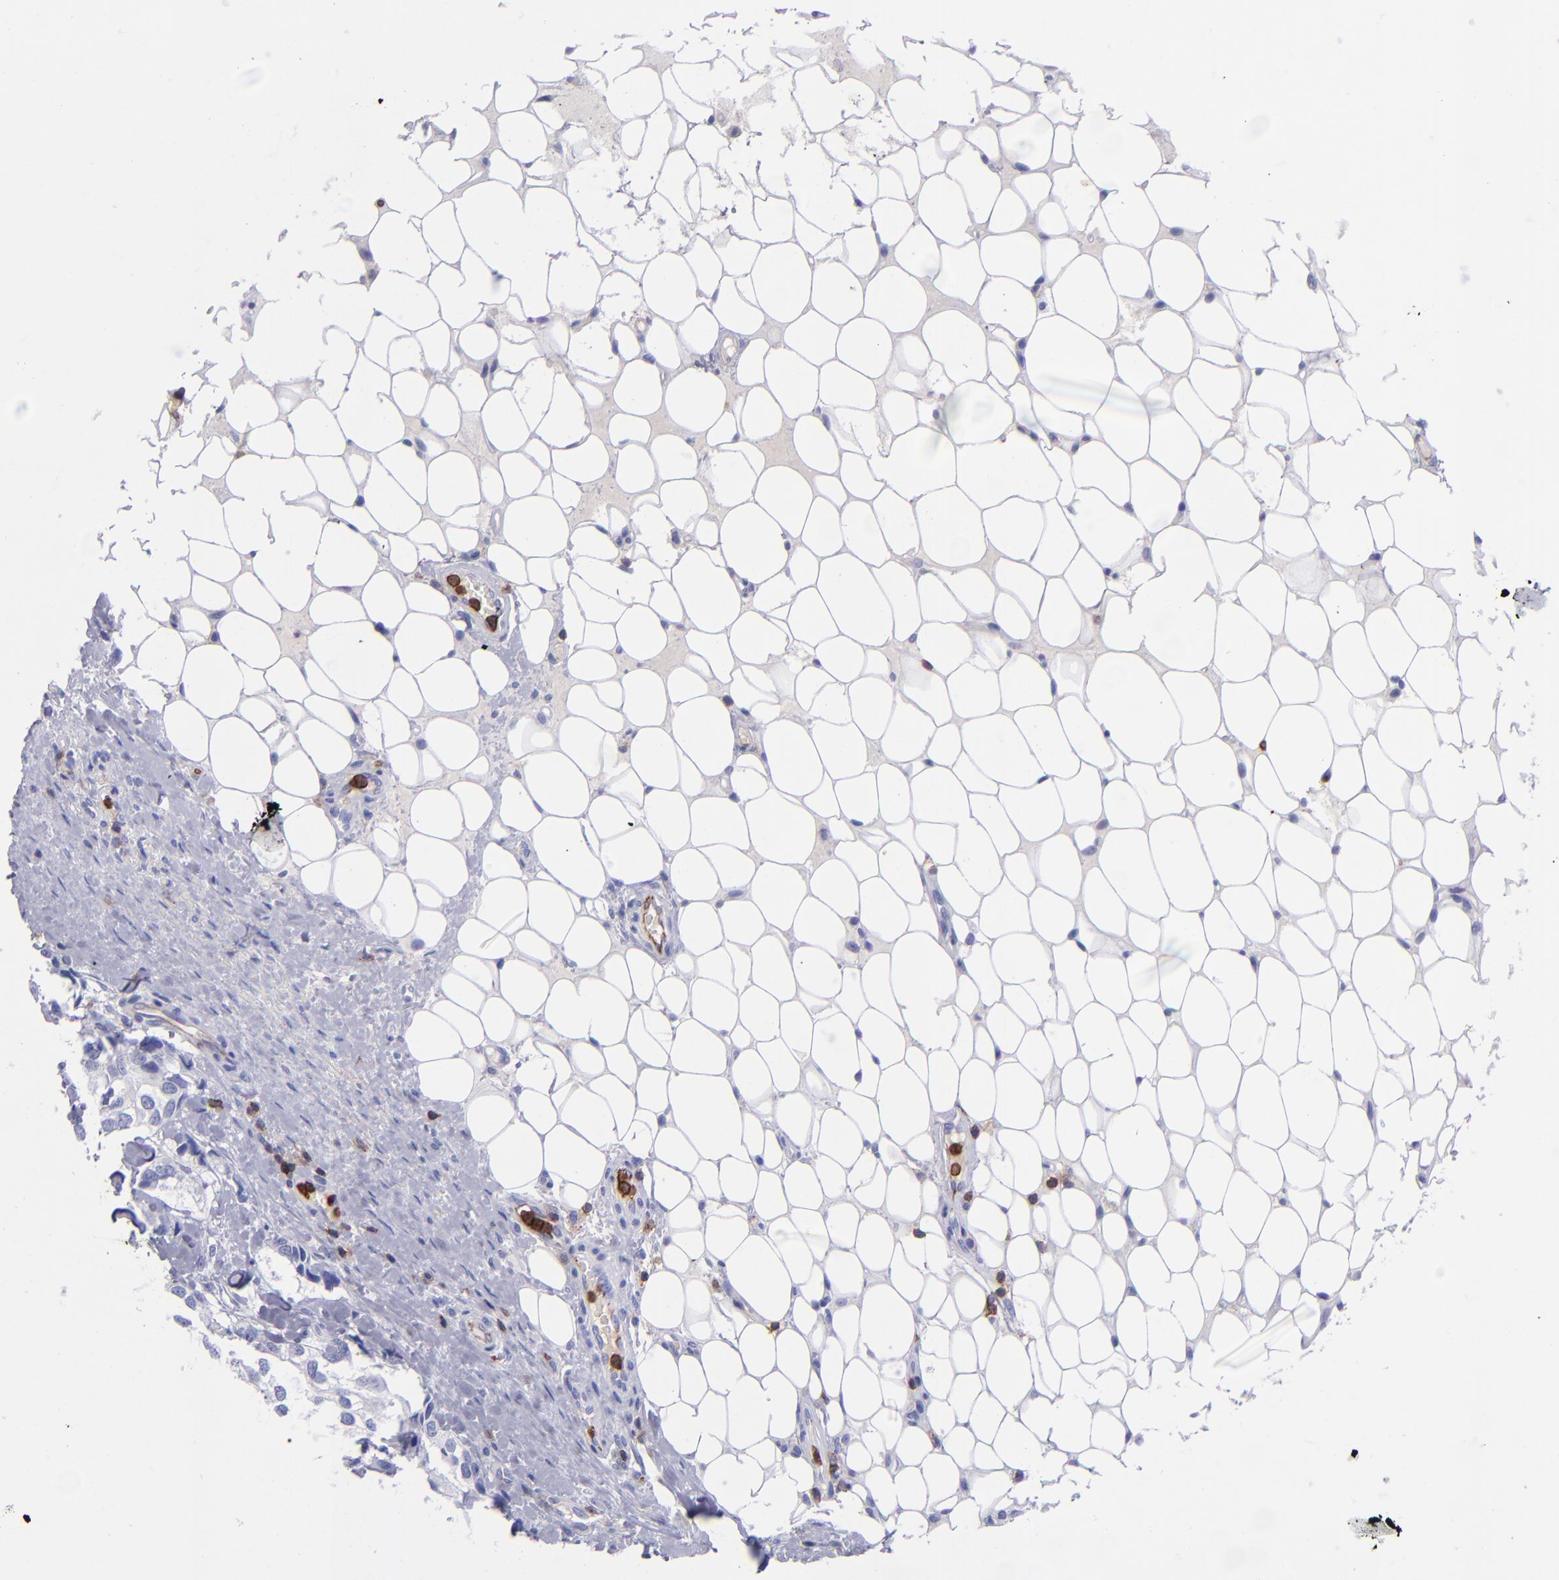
{"staining": {"intensity": "negative", "quantity": "none", "location": "none"}, "tissue": "breast cancer", "cell_type": "Tumor cells", "image_type": "cancer", "snomed": [{"axis": "morphology", "description": "Duct carcinoma"}, {"axis": "topography", "description": "Breast"}], "caption": "Infiltrating ductal carcinoma (breast) was stained to show a protein in brown. There is no significant expression in tumor cells.", "gene": "ICAM3", "patient": {"sex": "female", "age": 68}}